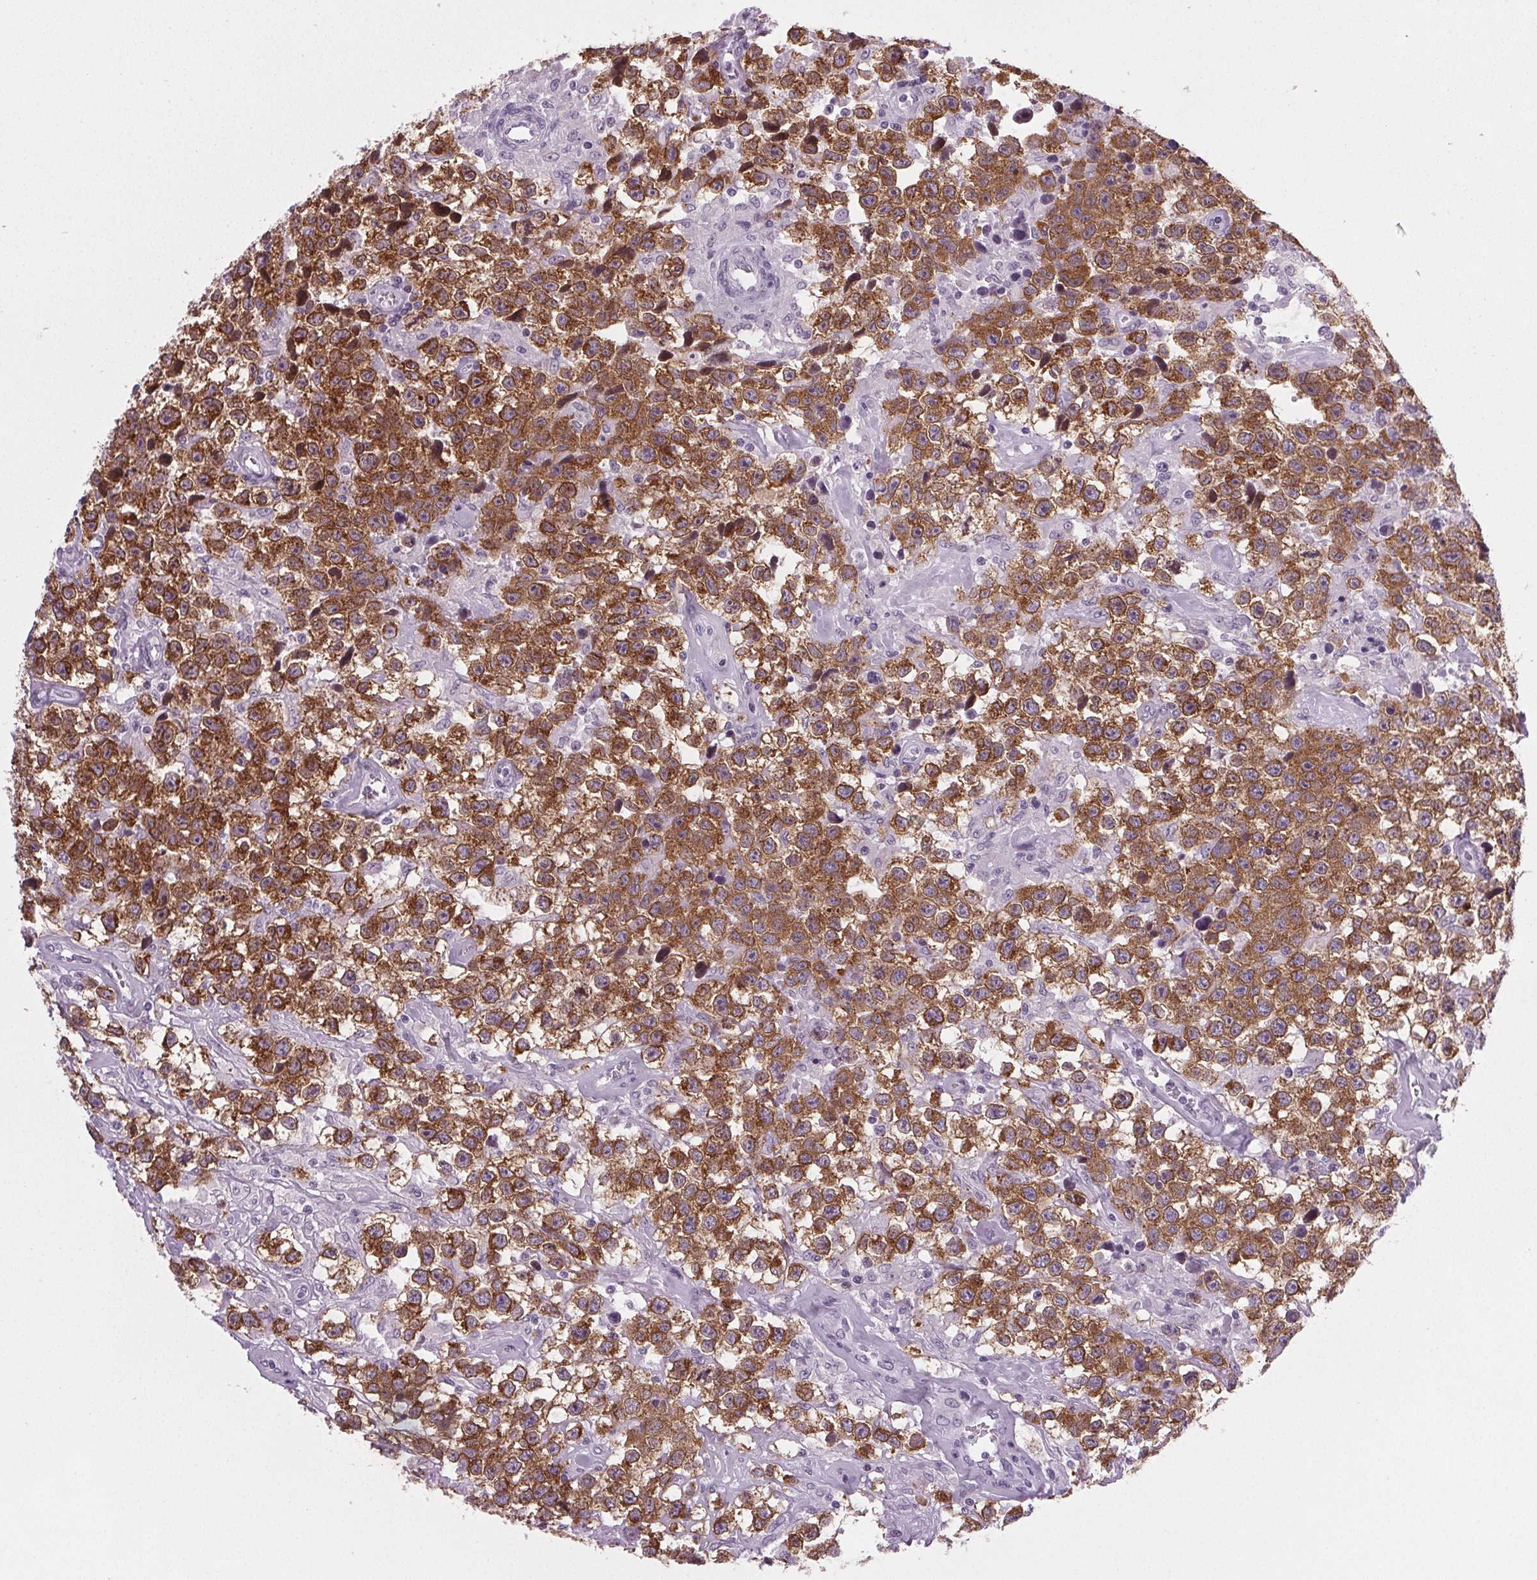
{"staining": {"intensity": "strong", "quantity": ">75%", "location": "cytoplasmic/membranous"}, "tissue": "testis cancer", "cell_type": "Tumor cells", "image_type": "cancer", "snomed": [{"axis": "morphology", "description": "Seminoma, NOS"}, {"axis": "topography", "description": "Testis"}], "caption": "This histopathology image displays immunohistochemistry (IHC) staining of human testis seminoma, with high strong cytoplasmic/membranous expression in approximately >75% of tumor cells.", "gene": "IGF2BP1", "patient": {"sex": "male", "age": 43}}